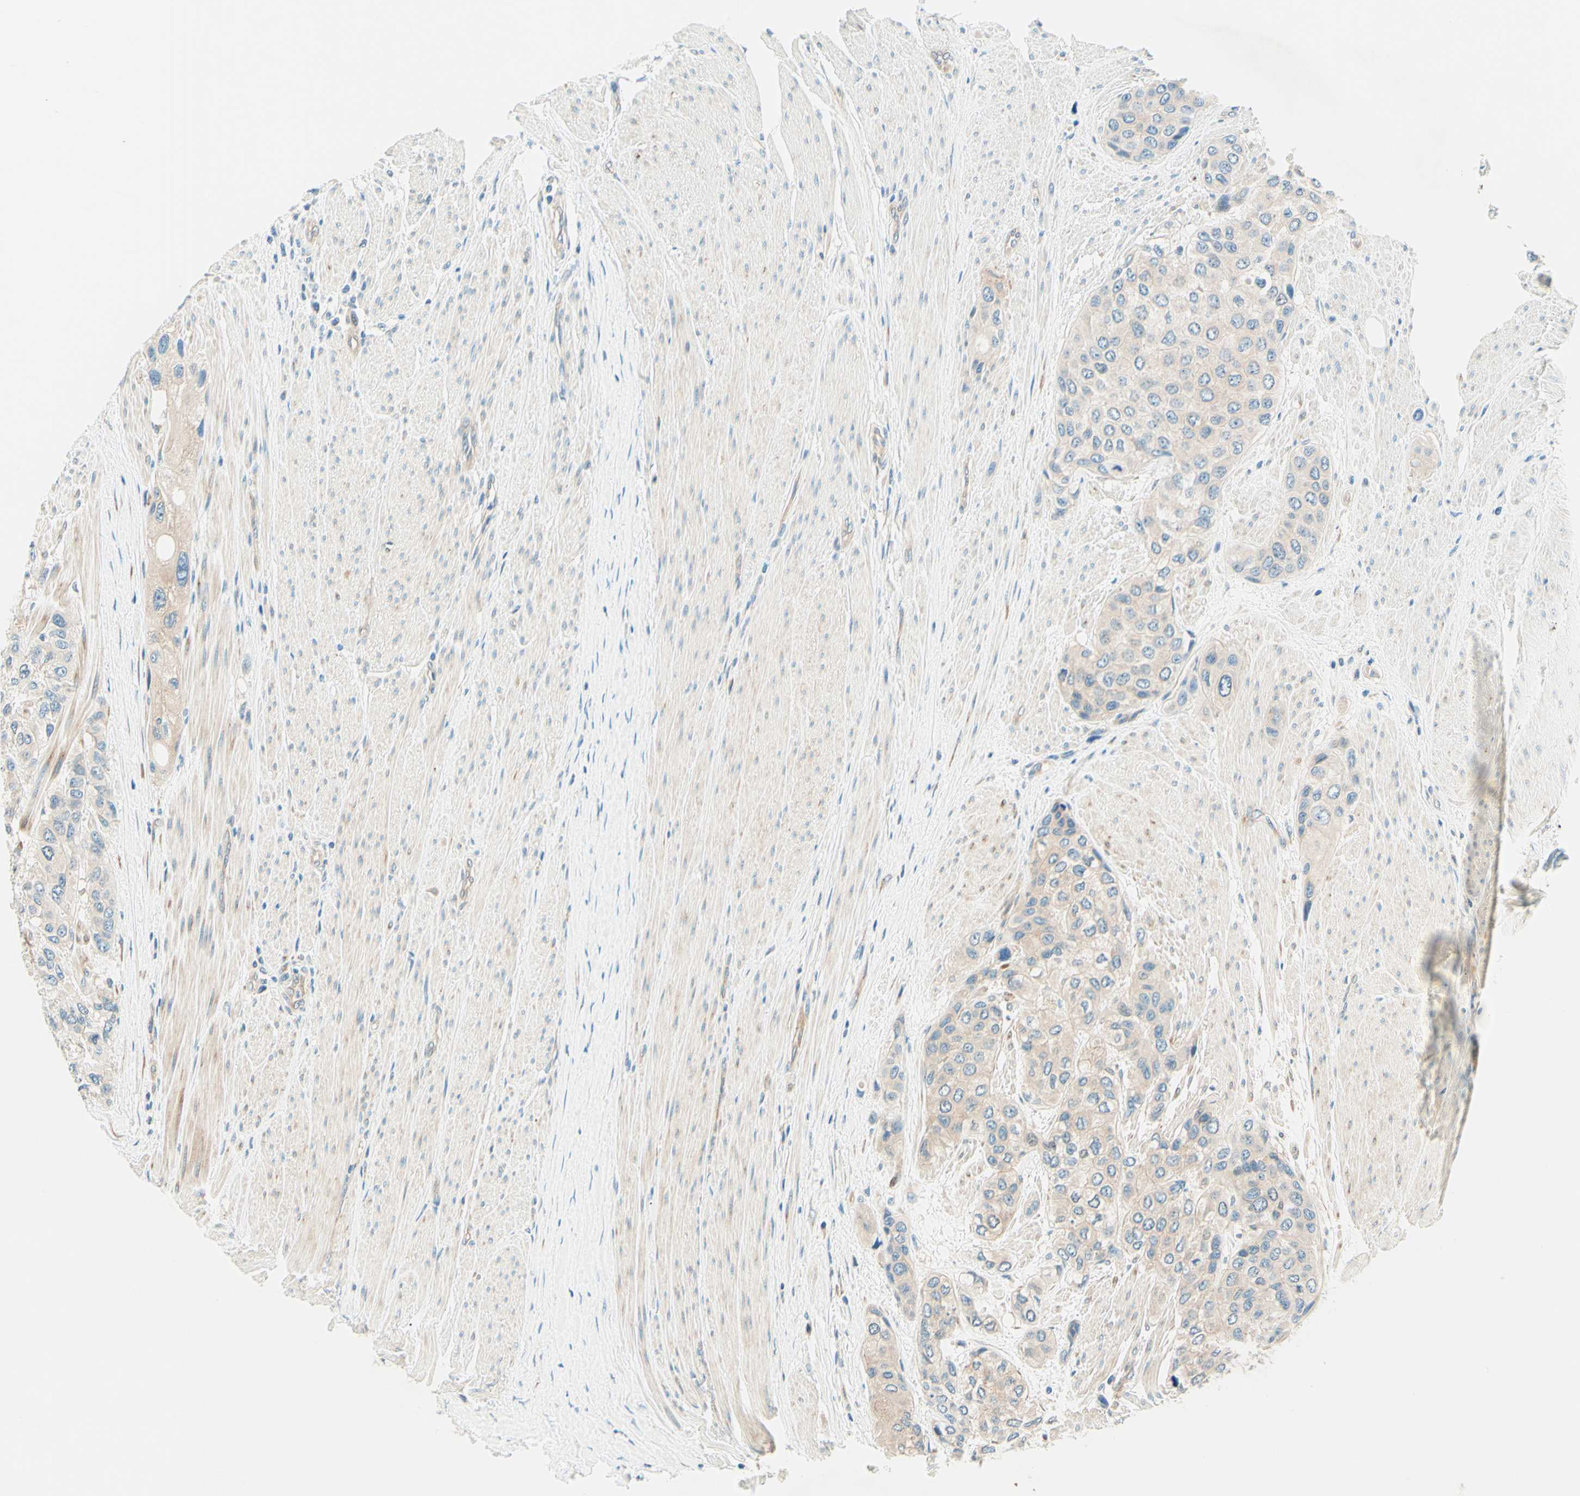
{"staining": {"intensity": "negative", "quantity": "none", "location": "none"}, "tissue": "urothelial cancer", "cell_type": "Tumor cells", "image_type": "cancer", "snomed": [{"axis": "morphology", "description": "Urothelial carcinoma, High grade"}, {"axis": "topography", "description": "Urinary bladder"}], "caption": "This is an immunohistochemistry (IHC) micrograph of human urothelial carcinoma (high-grade). There is no positivity in tumor cells.", "gene": "TAOK2", "patient": {"sex": "female", "age": 56}}